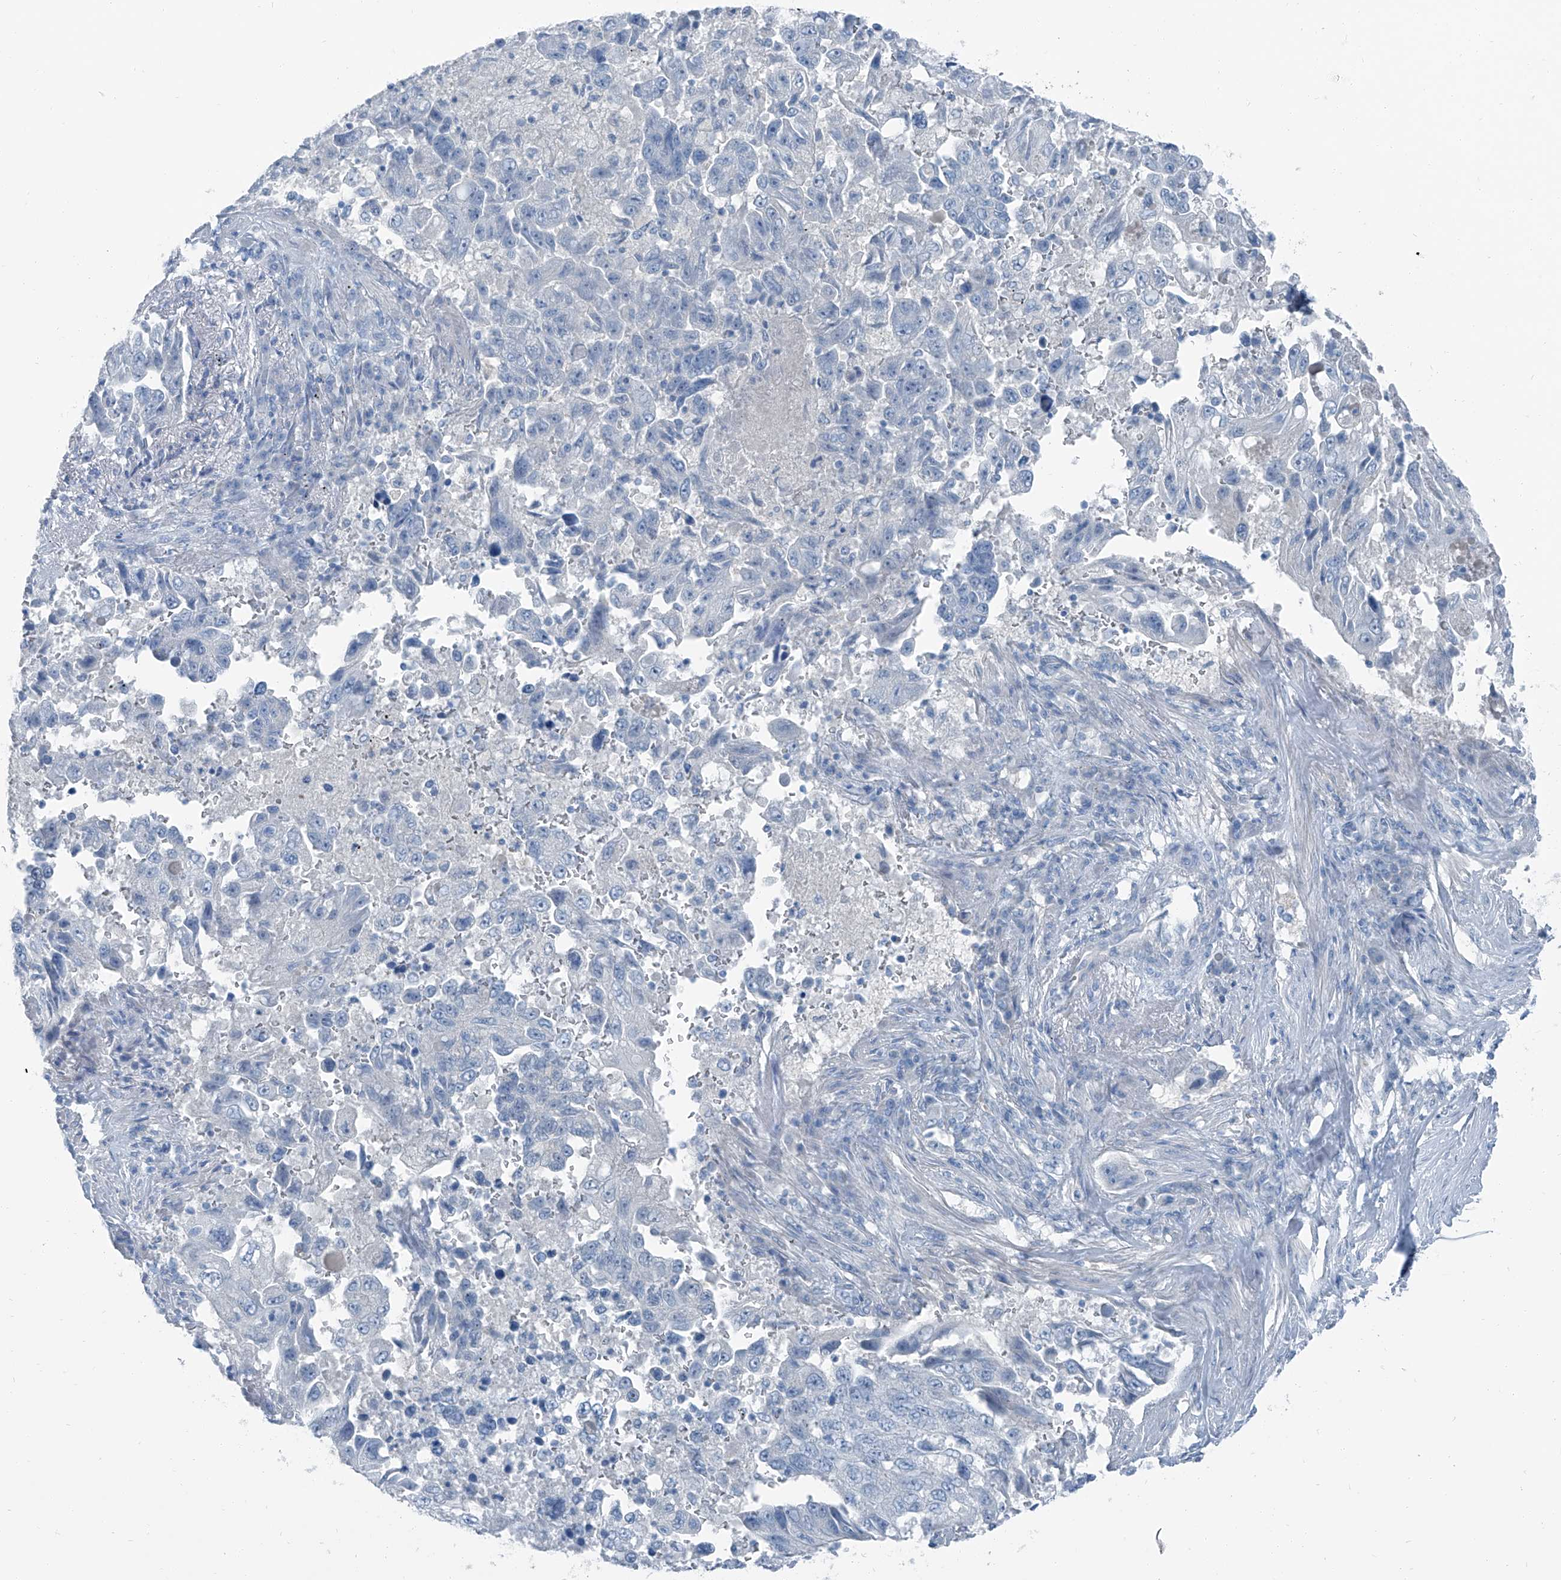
{"staining": {"intensity": "negative", "quantity": "none", "location": "none"}, "tissue": "lung cancer", "cell_type": "Tumor cells", "image_type": "cancer", "snomed": [{"axis": "morphology", "description": "Adenocarcinoma, NOS"}, {"axis": "topography", "description": "Lung"}], "caption": "IHC of adenocarcinoma (lung) demonstrates no positivity in tumor cells.", "gene": "RGN", "patient": {"sex": "female", "age": 51}}